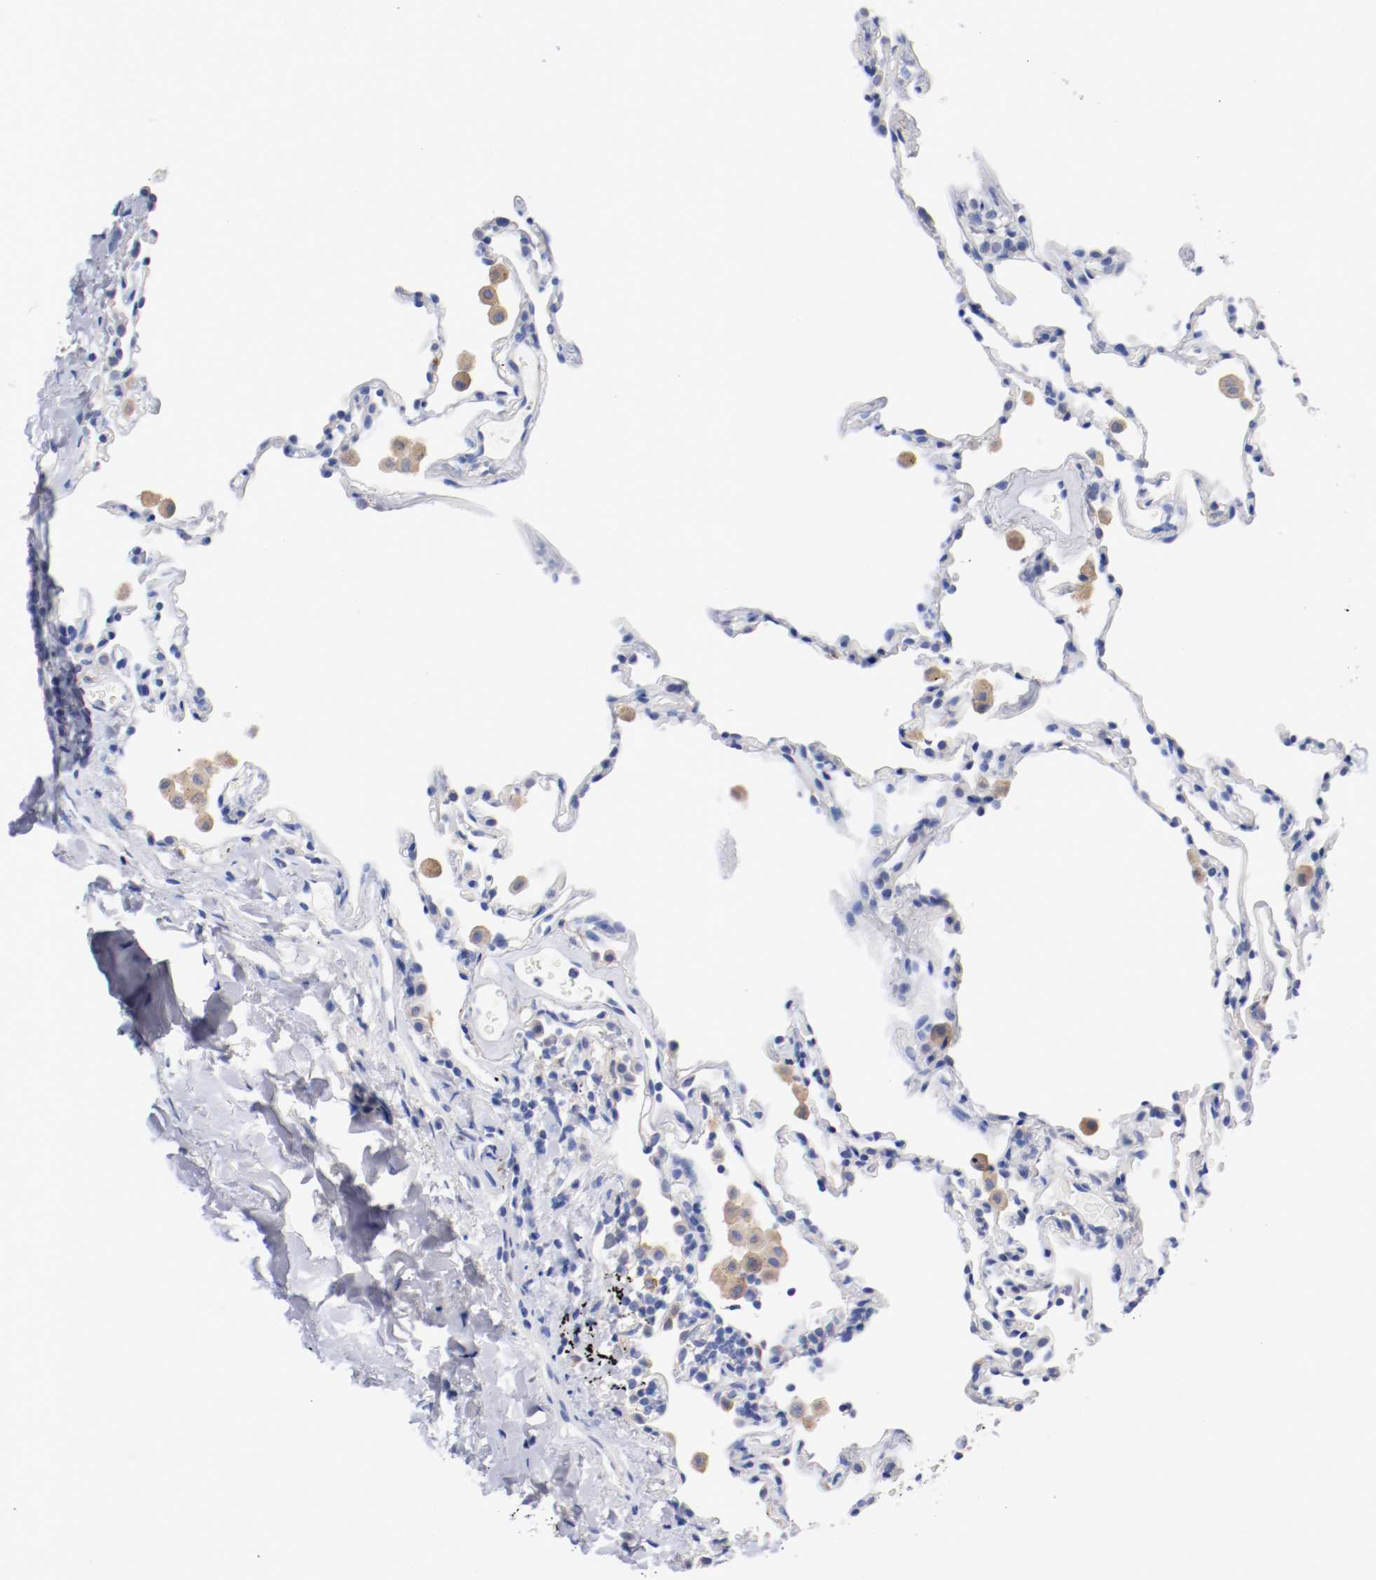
{"staining": {"intensity": "negative", "quantity": "none", "location": "none"}, "tissue": "lung", "cell_type": "Alveolar cells", "image_type": "normal", "snomed": [{"axis": "morphology", "description": "Normal tissue, NOS"}, {"axis": "morphology", "description": "Soft tissue tumor metastatic"}, {"axis": "topography", "description": "Lung"}], "caption": "This is an immunohistochemistry (IHC) micrograph of benign human lung. There is no positivity in alveolar cells.", "gene": "FGFBP1", "patient": {"sex": "male", "age": 59}}